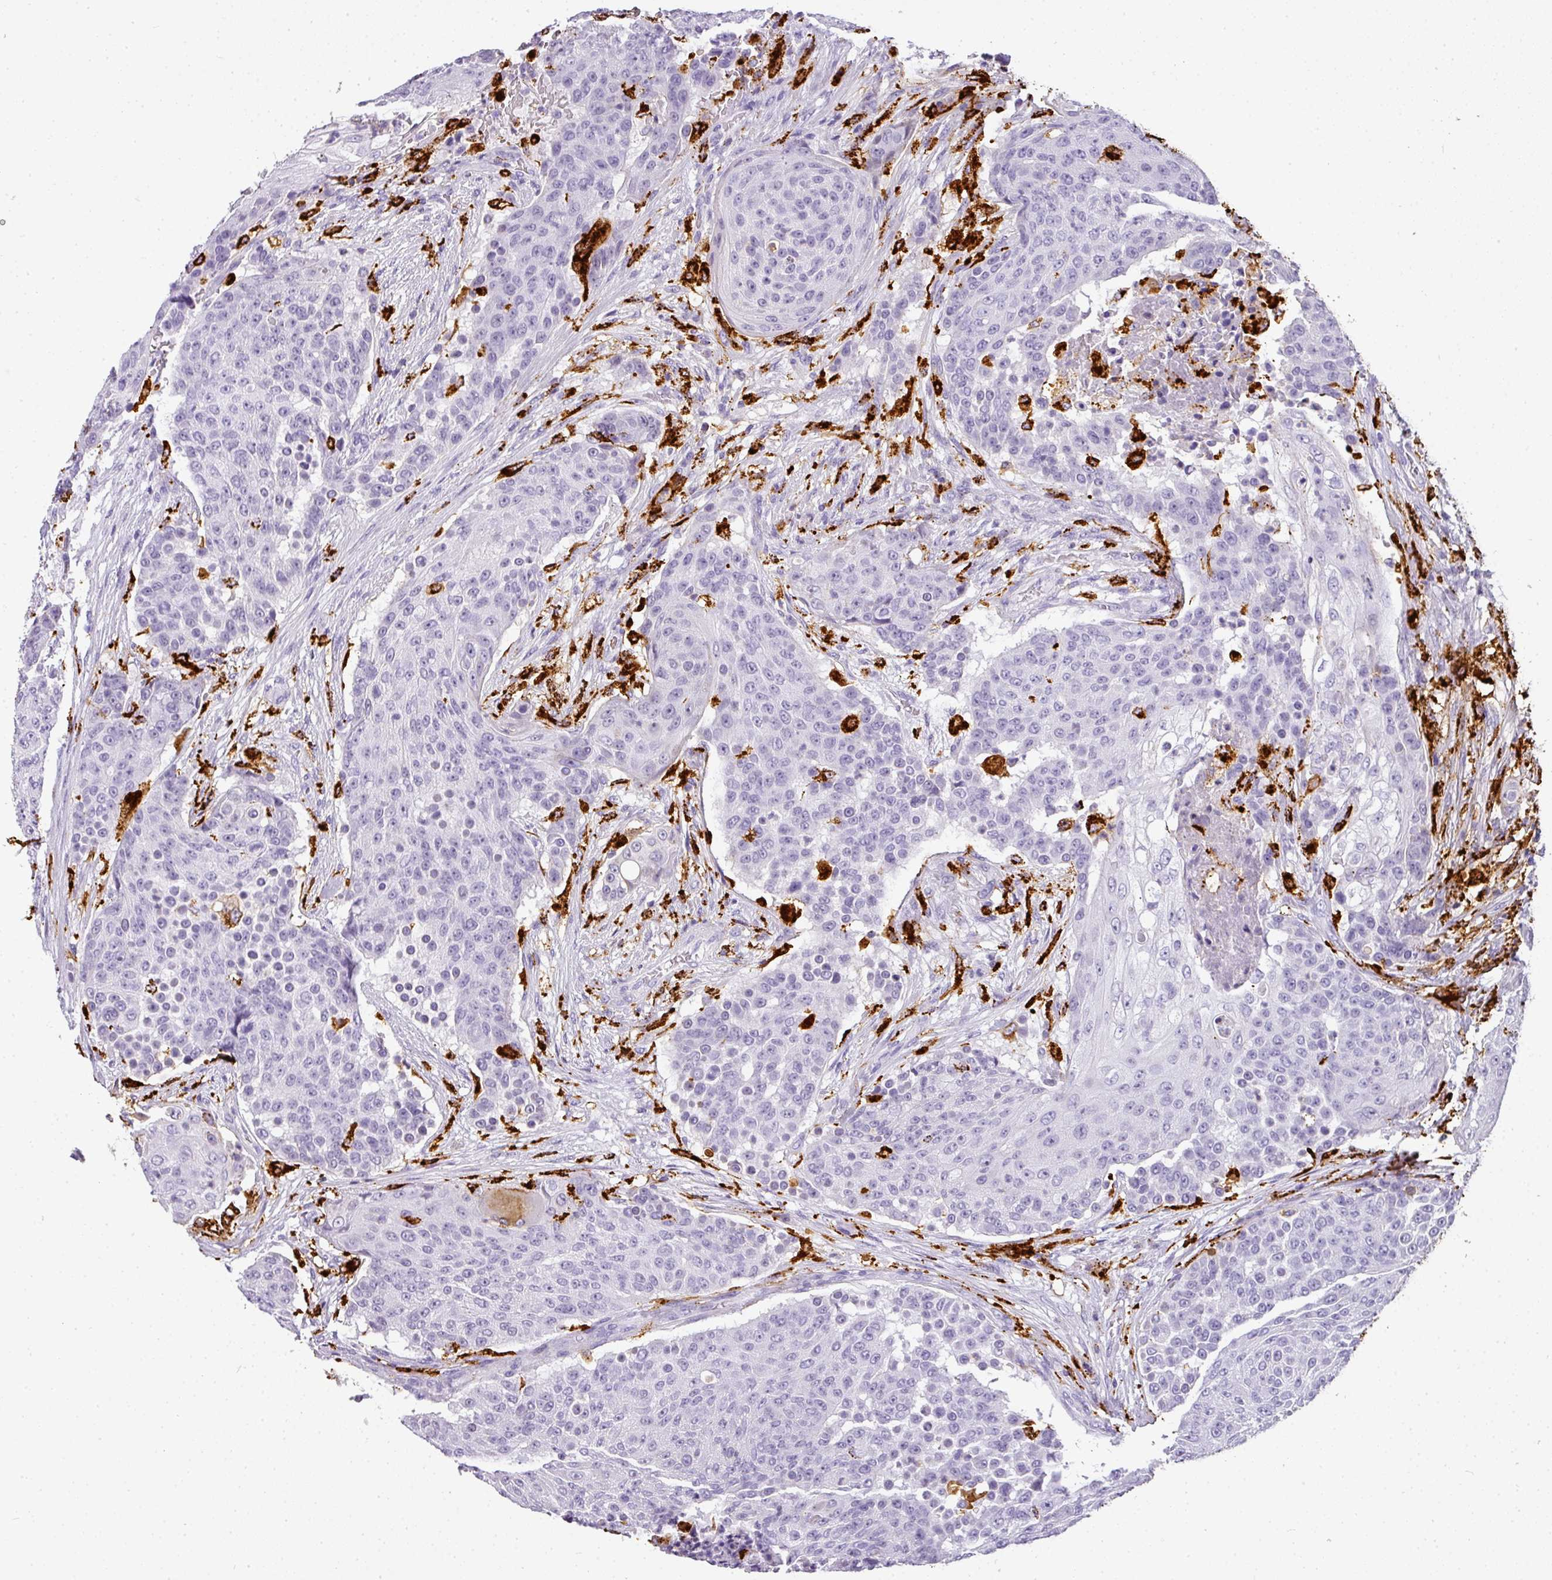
{"staining": {"intensity": "negative", "quantity": "none", "location": "none"}, "tissue": "urothelial cancer", "cell_type": "Tumor cells", "image_type": "cancer", "snomed": [{"axis": "morphology", "description": "Urothelial carcinoma, High grade"}, {"axis": "topography", "description": "Urinary bladder"}], "caption": "Protein analysis of urothelial cancer reveals no significant staining in tumor cells.", "gene": "MMACHC", "patient": {"sex": "female", "age": 63}}